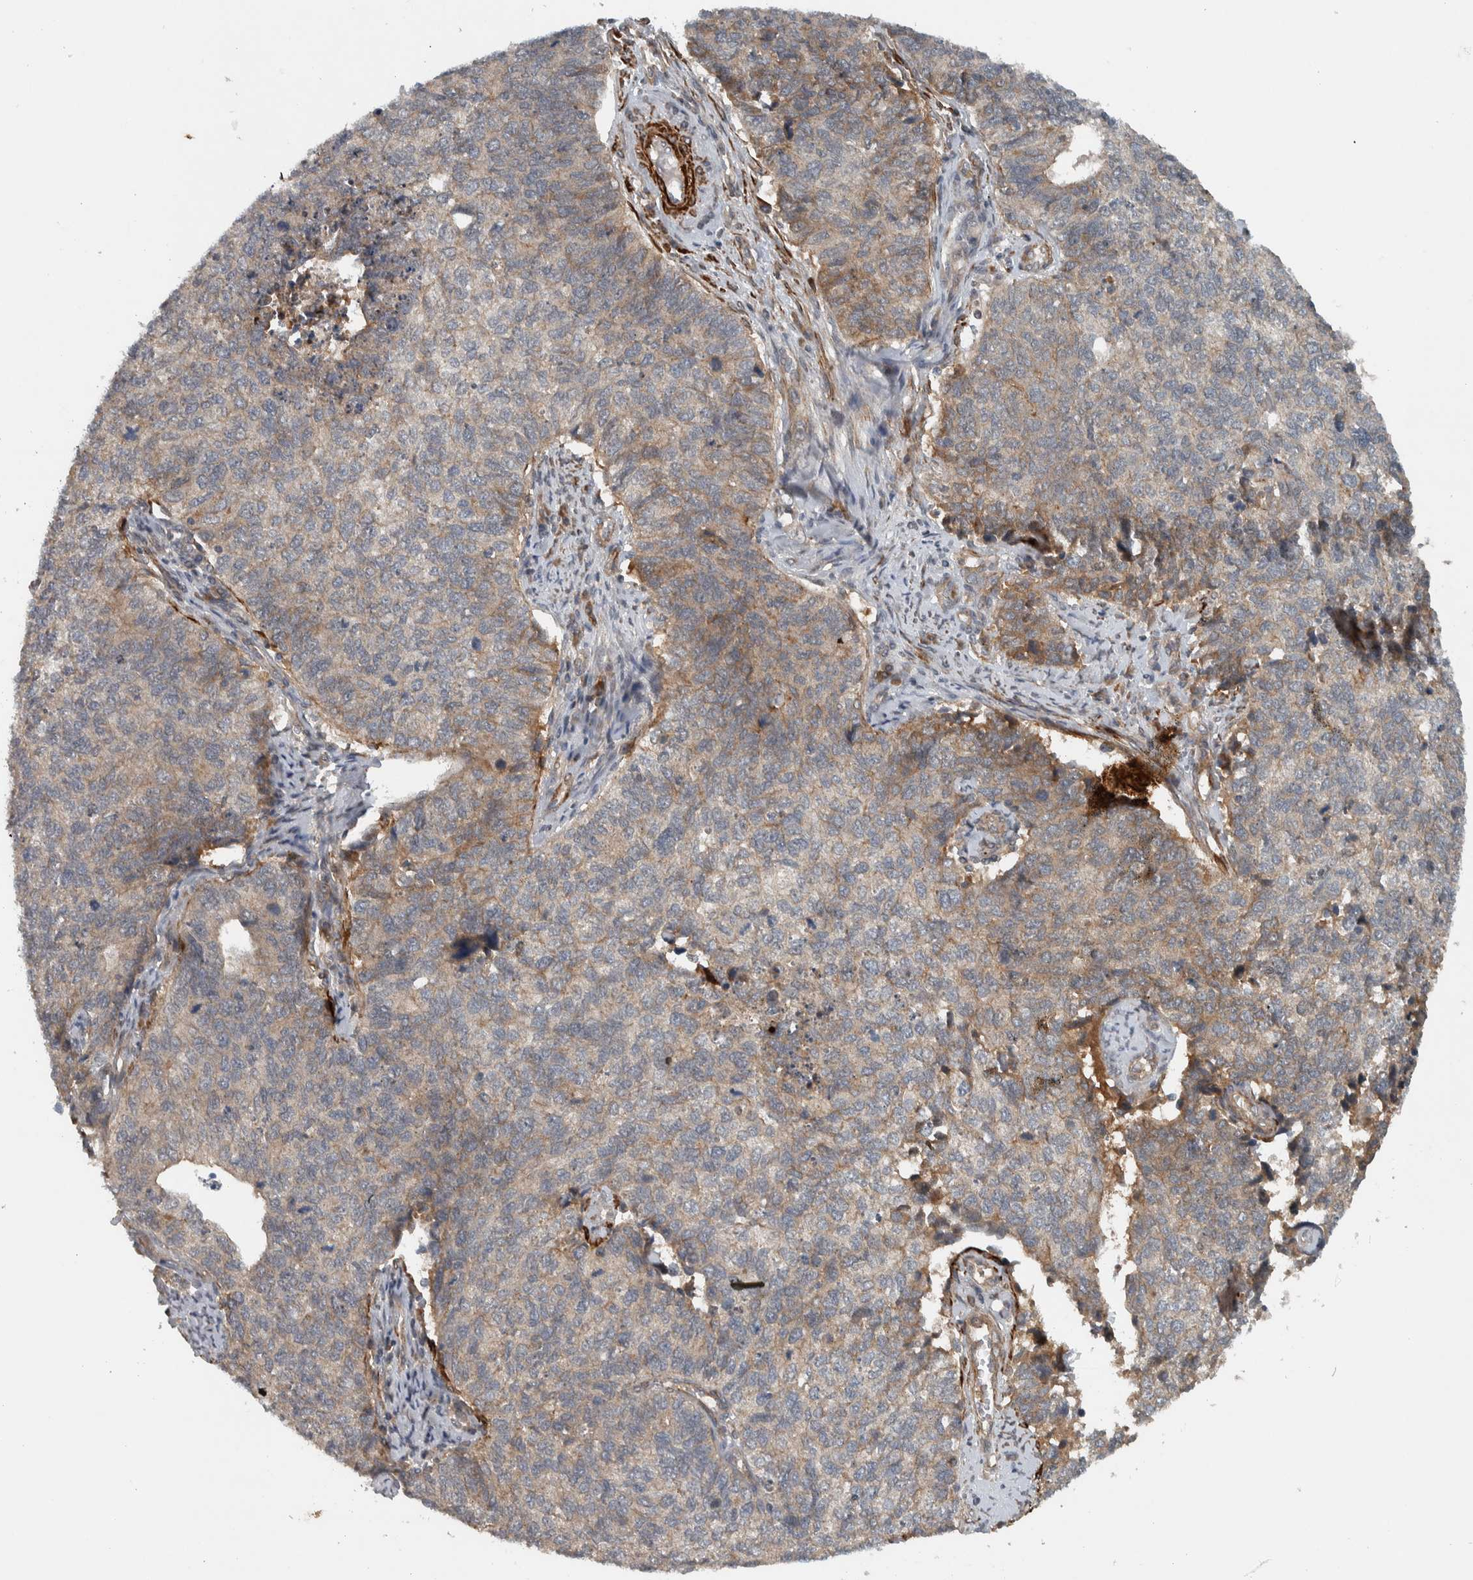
{"staining": {"intensity": "weak", "quantity": "25%-75%", "location": "cytoplasmic/membranous"}, "tissue": "cervical cancer", "cell_type": "Tumor cells", "image_type": "cancer", "snomed": [{"axis": "morphology", "description": "Squamous cell carcinoma, NOS"}, {"axis": "topography", "description": "Cervix"}], "caption": "IHC photomicrograph of squamous cell carcinoma (cervical) stained for a protein (brown), which shows low levels of weak cytoplasmic/membranous staining in approximately 25%-75% of tumor cells.", "gene": "LBHD1", "patient": {"sex": "female", "age": 63}}